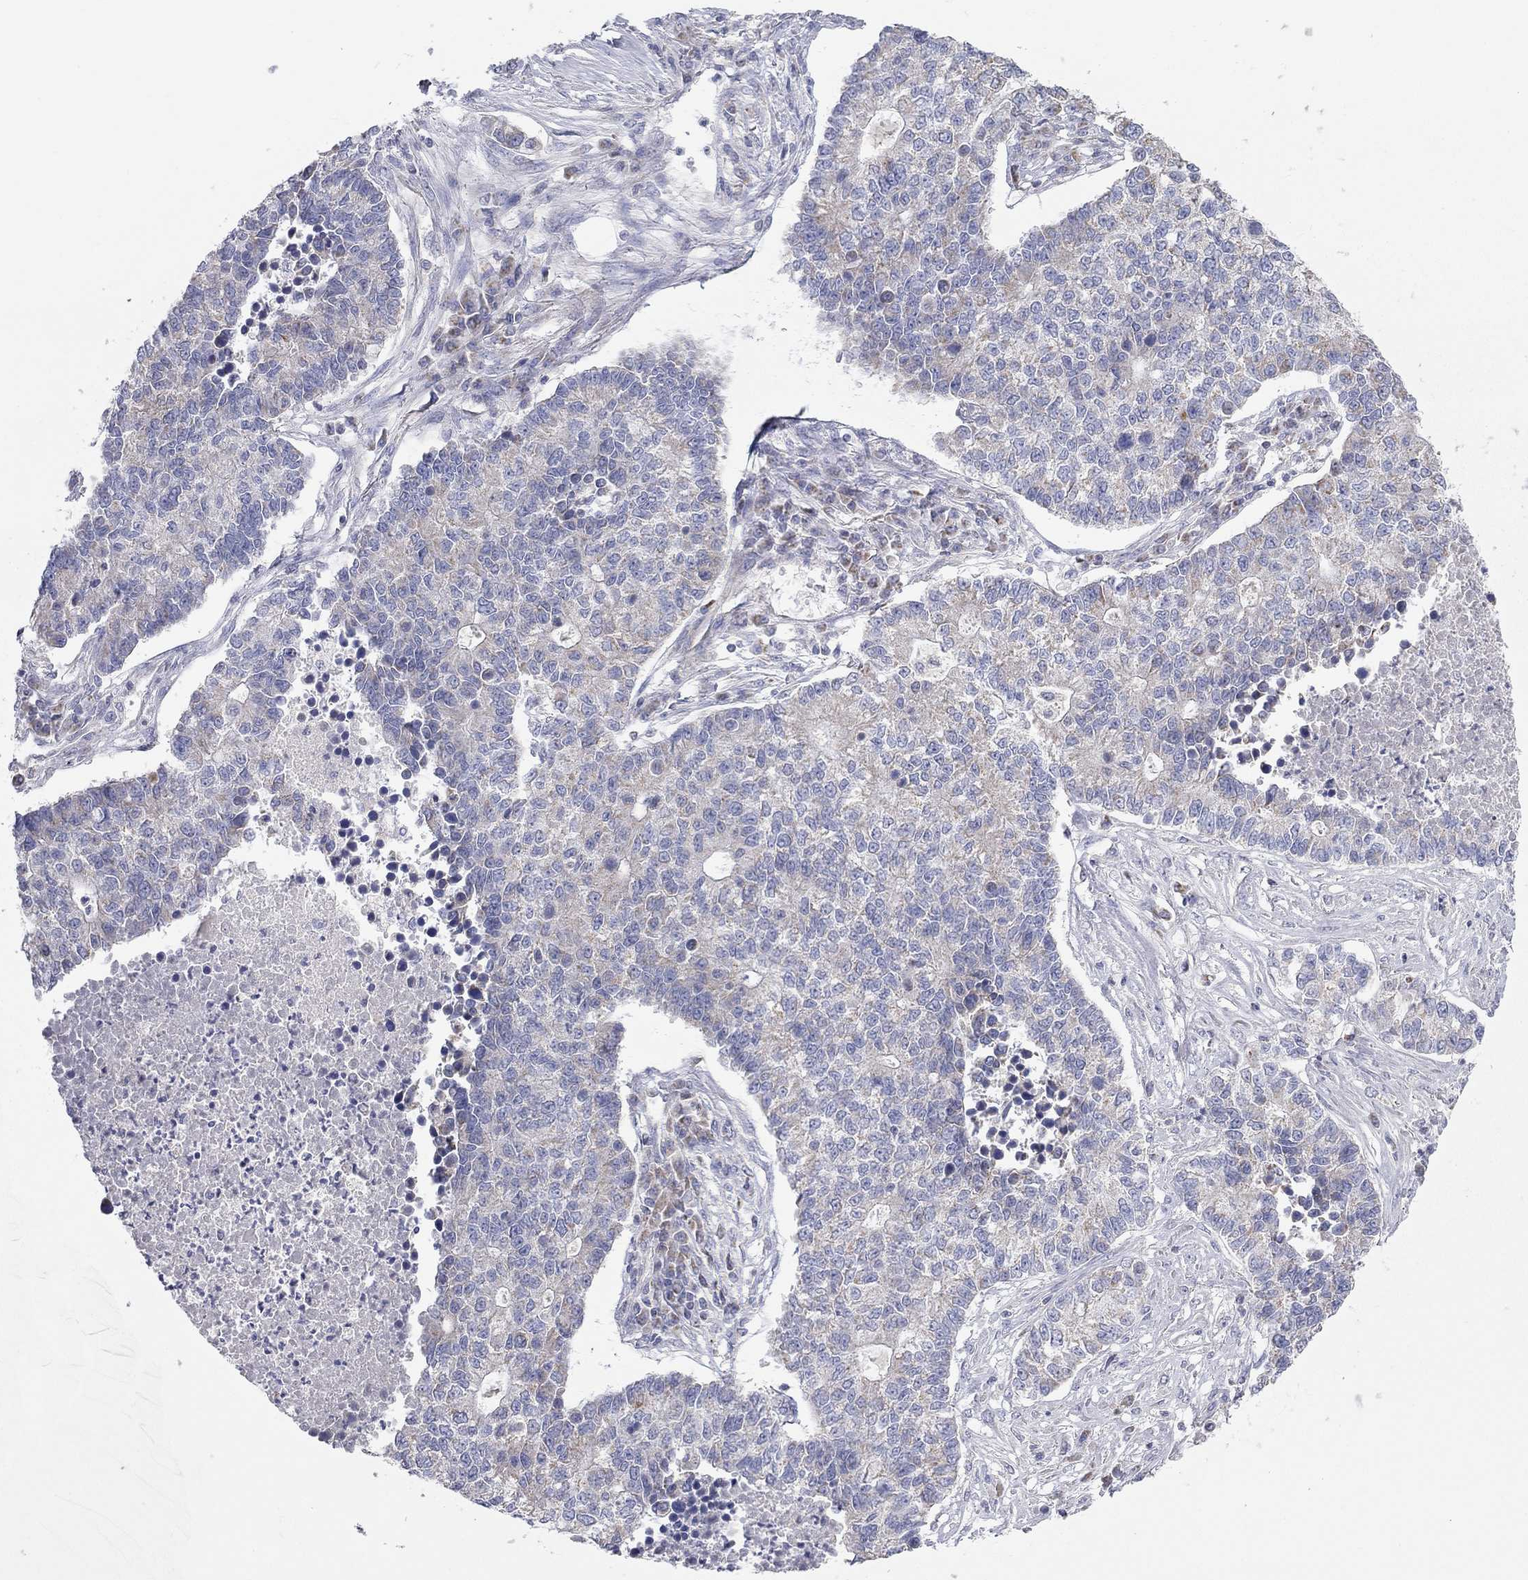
{"staining": {"intensity": "weak", "quantity": "<25%", "location": "cytoplasmic/membranous"}, "tissue": "lung cancer", "cell_type": "Tumor cells", "image_type": "cancer", "snomed": [{"axis": "morphology", "description": "Adenocarcinoma, NOS"}, {"axis": "topography", "description": "Lung"}], "caption": "Immunohistochemical staining of lung cancer shows no significant positivity in tumor cells.", "gene": "RCAN1", "patient": {"sex": "male", "age": 57}}